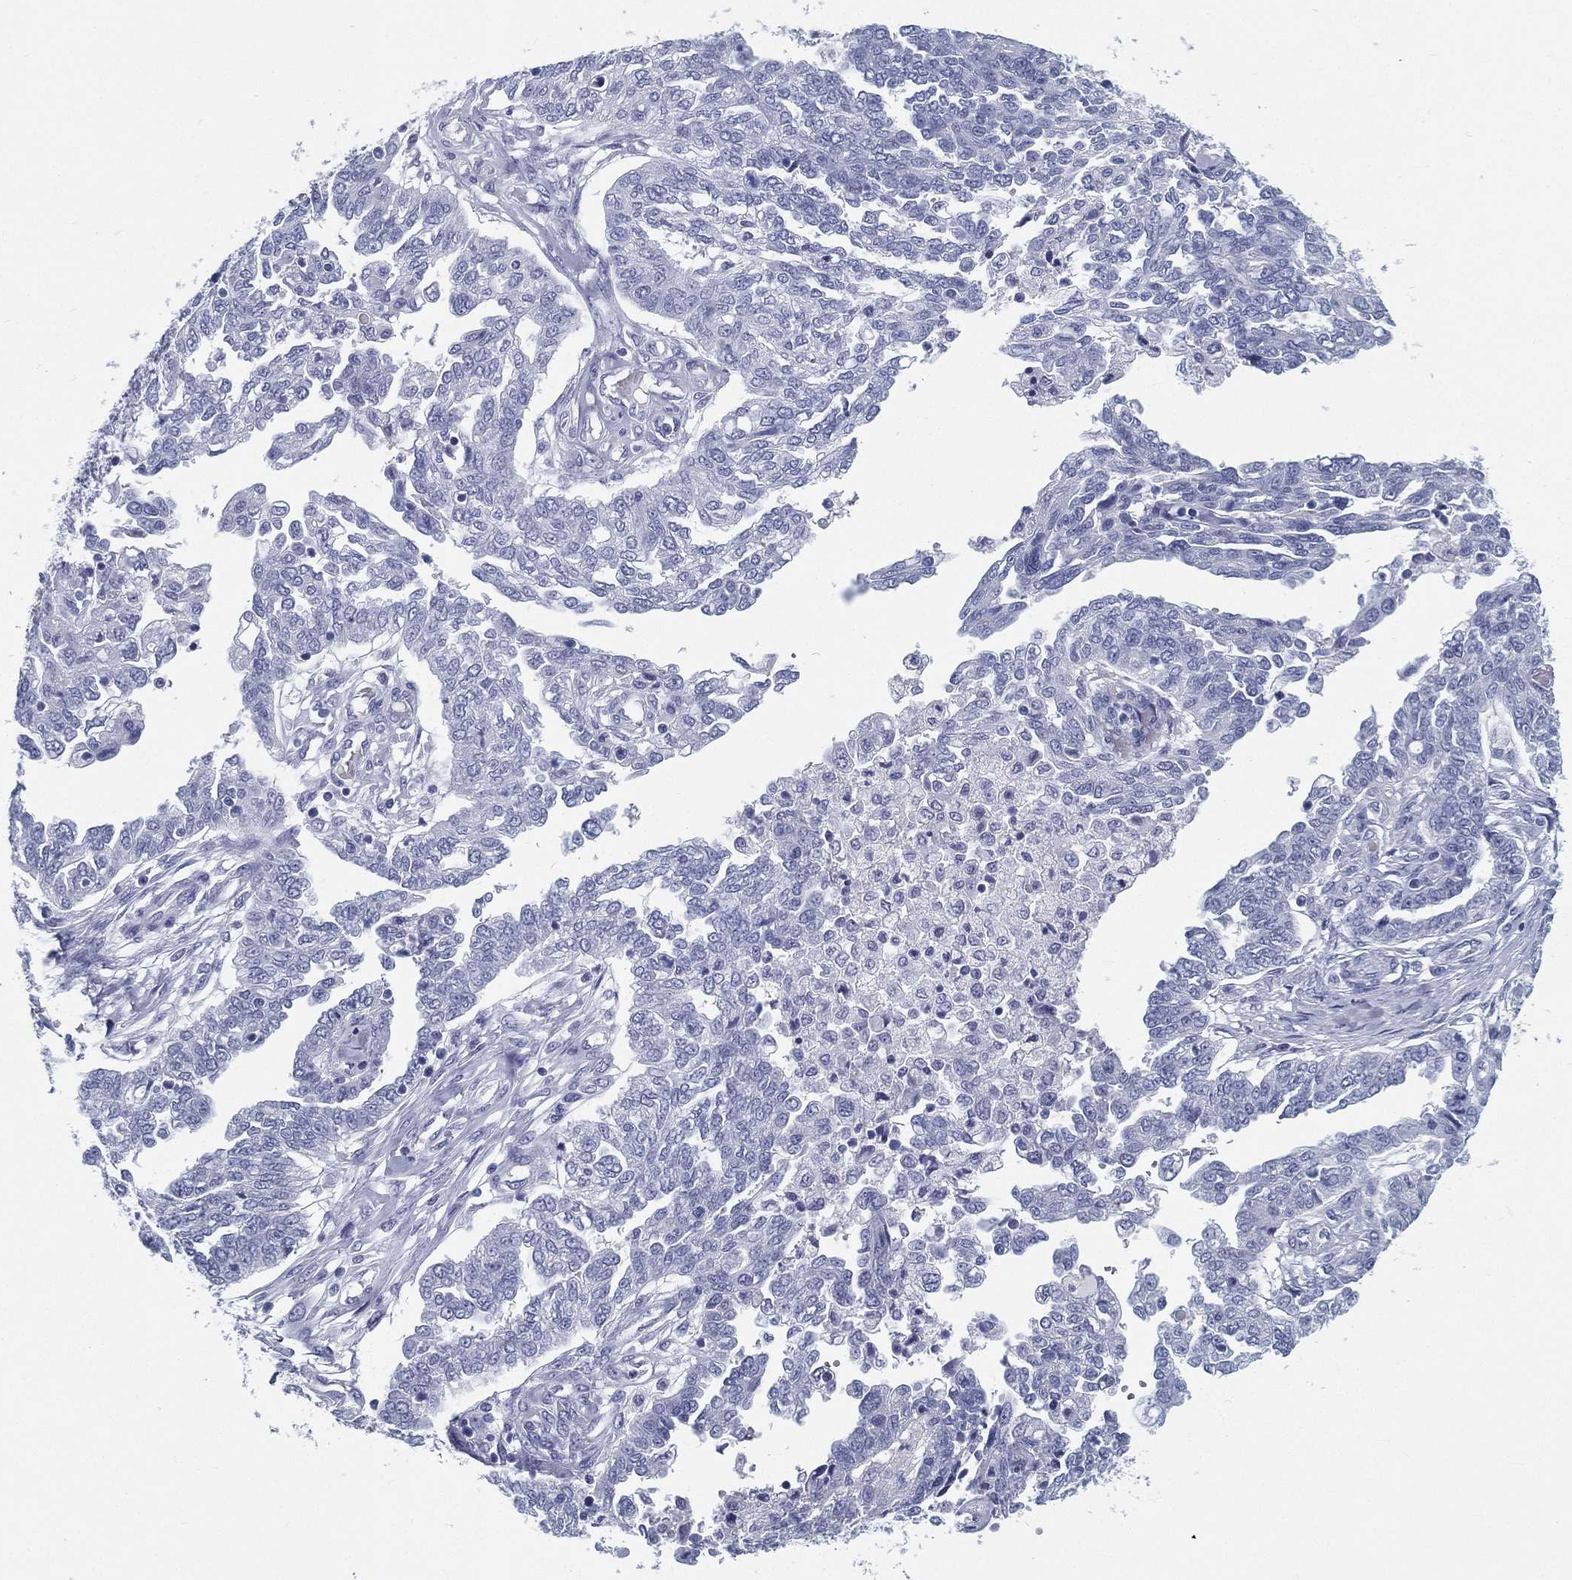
{"staining": {"intensity": "negative", "quantity": "none", "location": "none"}, "tissue": "ovarian cancer", "cell_type": "Tumor cells", "image_type": "cancer", "snomed": [{"axis": "morphology", "description": "Cystadenocarcinoma, serous, NOS"}, {"axis": "topography", "description": "Ovary"}], "caption": "Tumor cells show no significant protein positivity in ovarian cancer (serous cystadenocarcinoma).", "gene": "ATP1B2", "patient": {"sex": "female", "age": 67}}